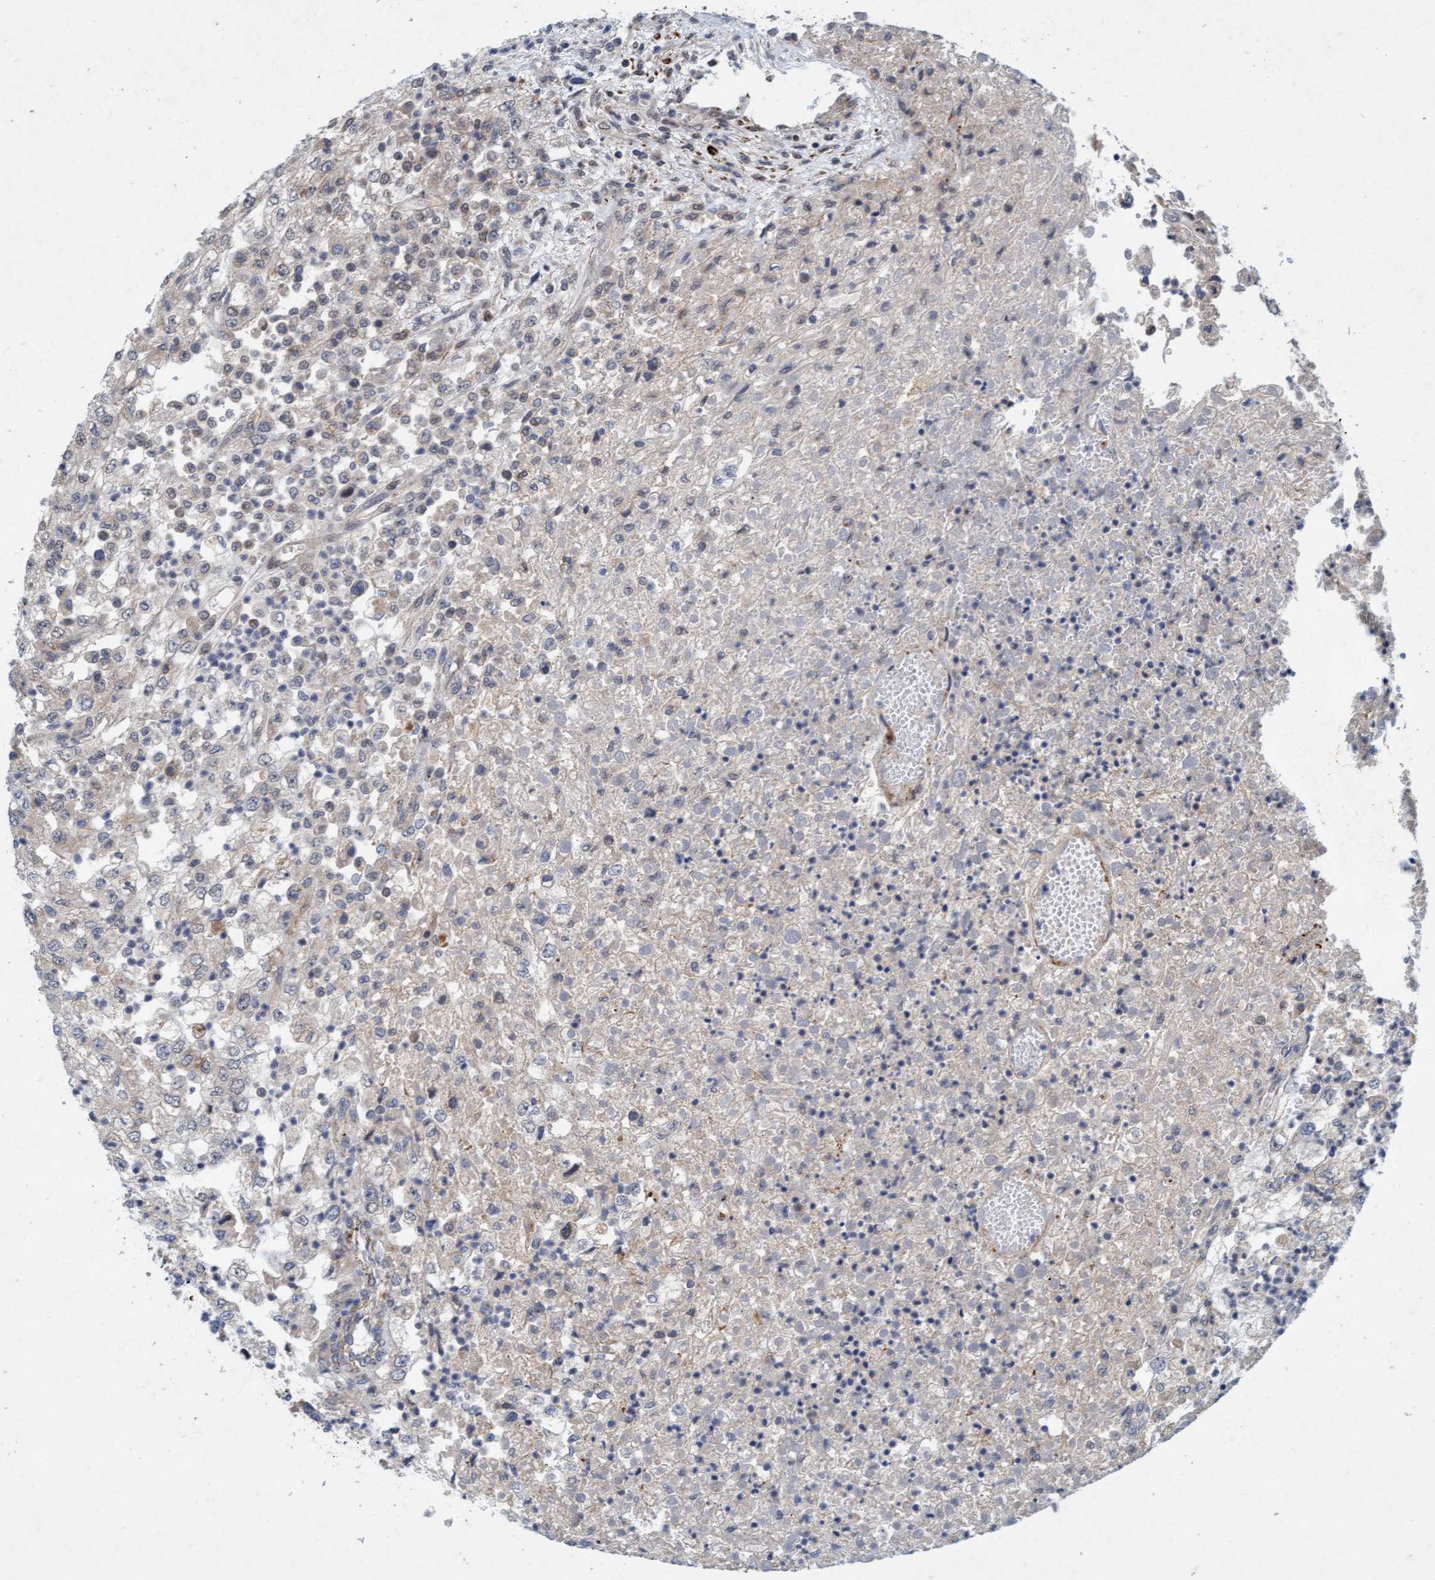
{"staining": {"intensity": "negative", "quantity": "none", "location": "none"}, "tissue": "renal cancer", "cell_type": "Tumor cells", "image_type": "cancer", "snomed": [{"axis": "morphology", "description": "Adenocarcinoma, NOS"}, {"axis": "topography", "description": "Kidney"}], "caption": "Renal cancer (adenocarcinoma) was stained to show a protein in brown. There is no significant staining in tumor cells. (DAB (3,3'-diaminobenzidine) immunohistochemistry, high magnification).", "gene": "TMEM70", "patient": {"sex": "female", "age": 54}}